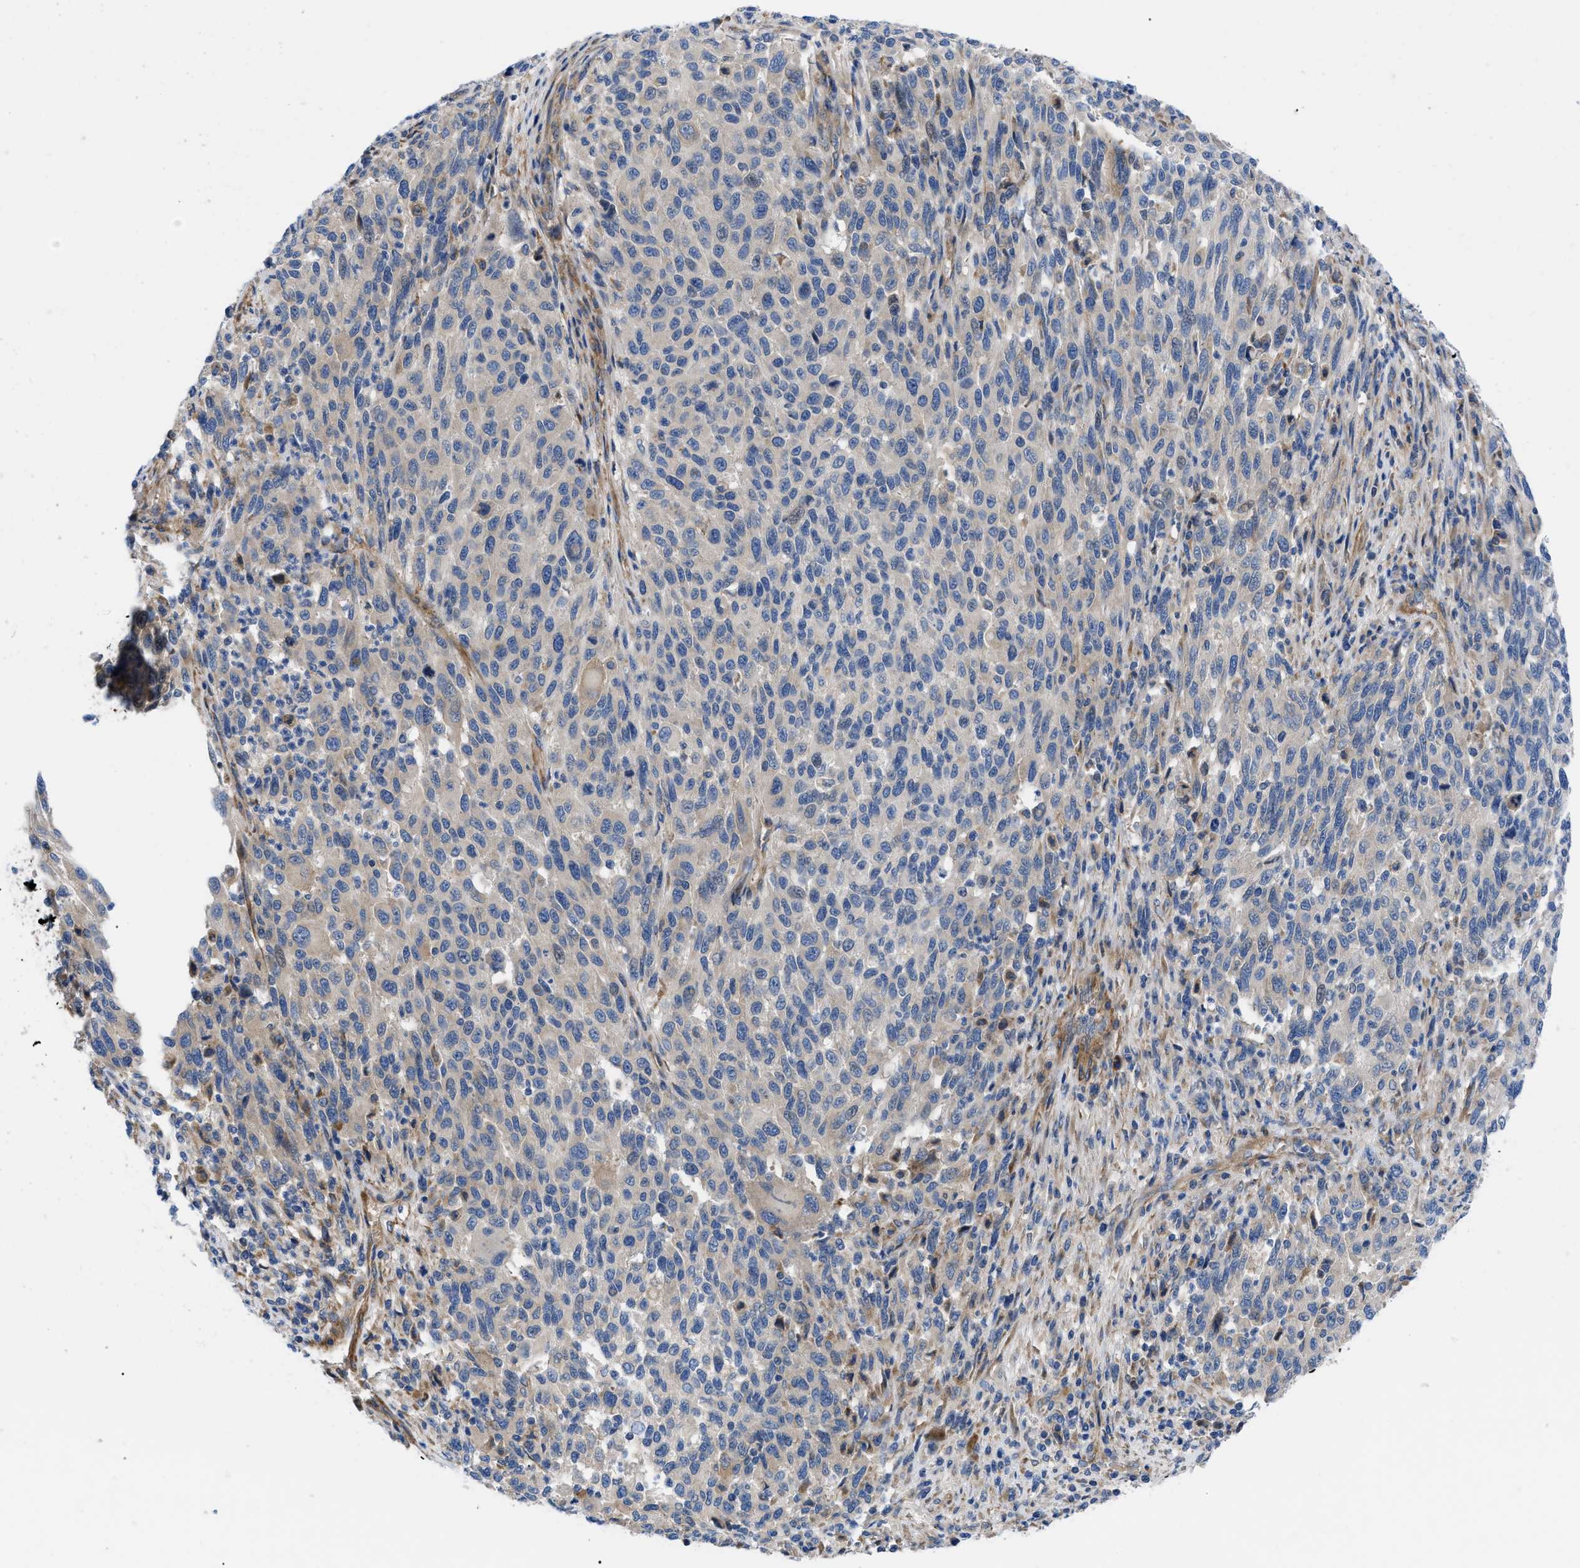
{"staining": {"intensity": "negative", "quantity": "none", "location": "none"}, "tissue": "melanoma", "cell_type": "Tumor cells", "image_type": "cancer", "snomed": [{"axis": "morphology", "description": "Malignant melanoma, Metastatic site"}, {"axis": "topography", "description": "Lymph node"}], "caption": "Malignant melanoma (metastatic site) stained for a protein using immunohistochemistry shows no staining tumor cells.", "gene": "HSPB8", "patient": {"sex": "male", "age": 61}}